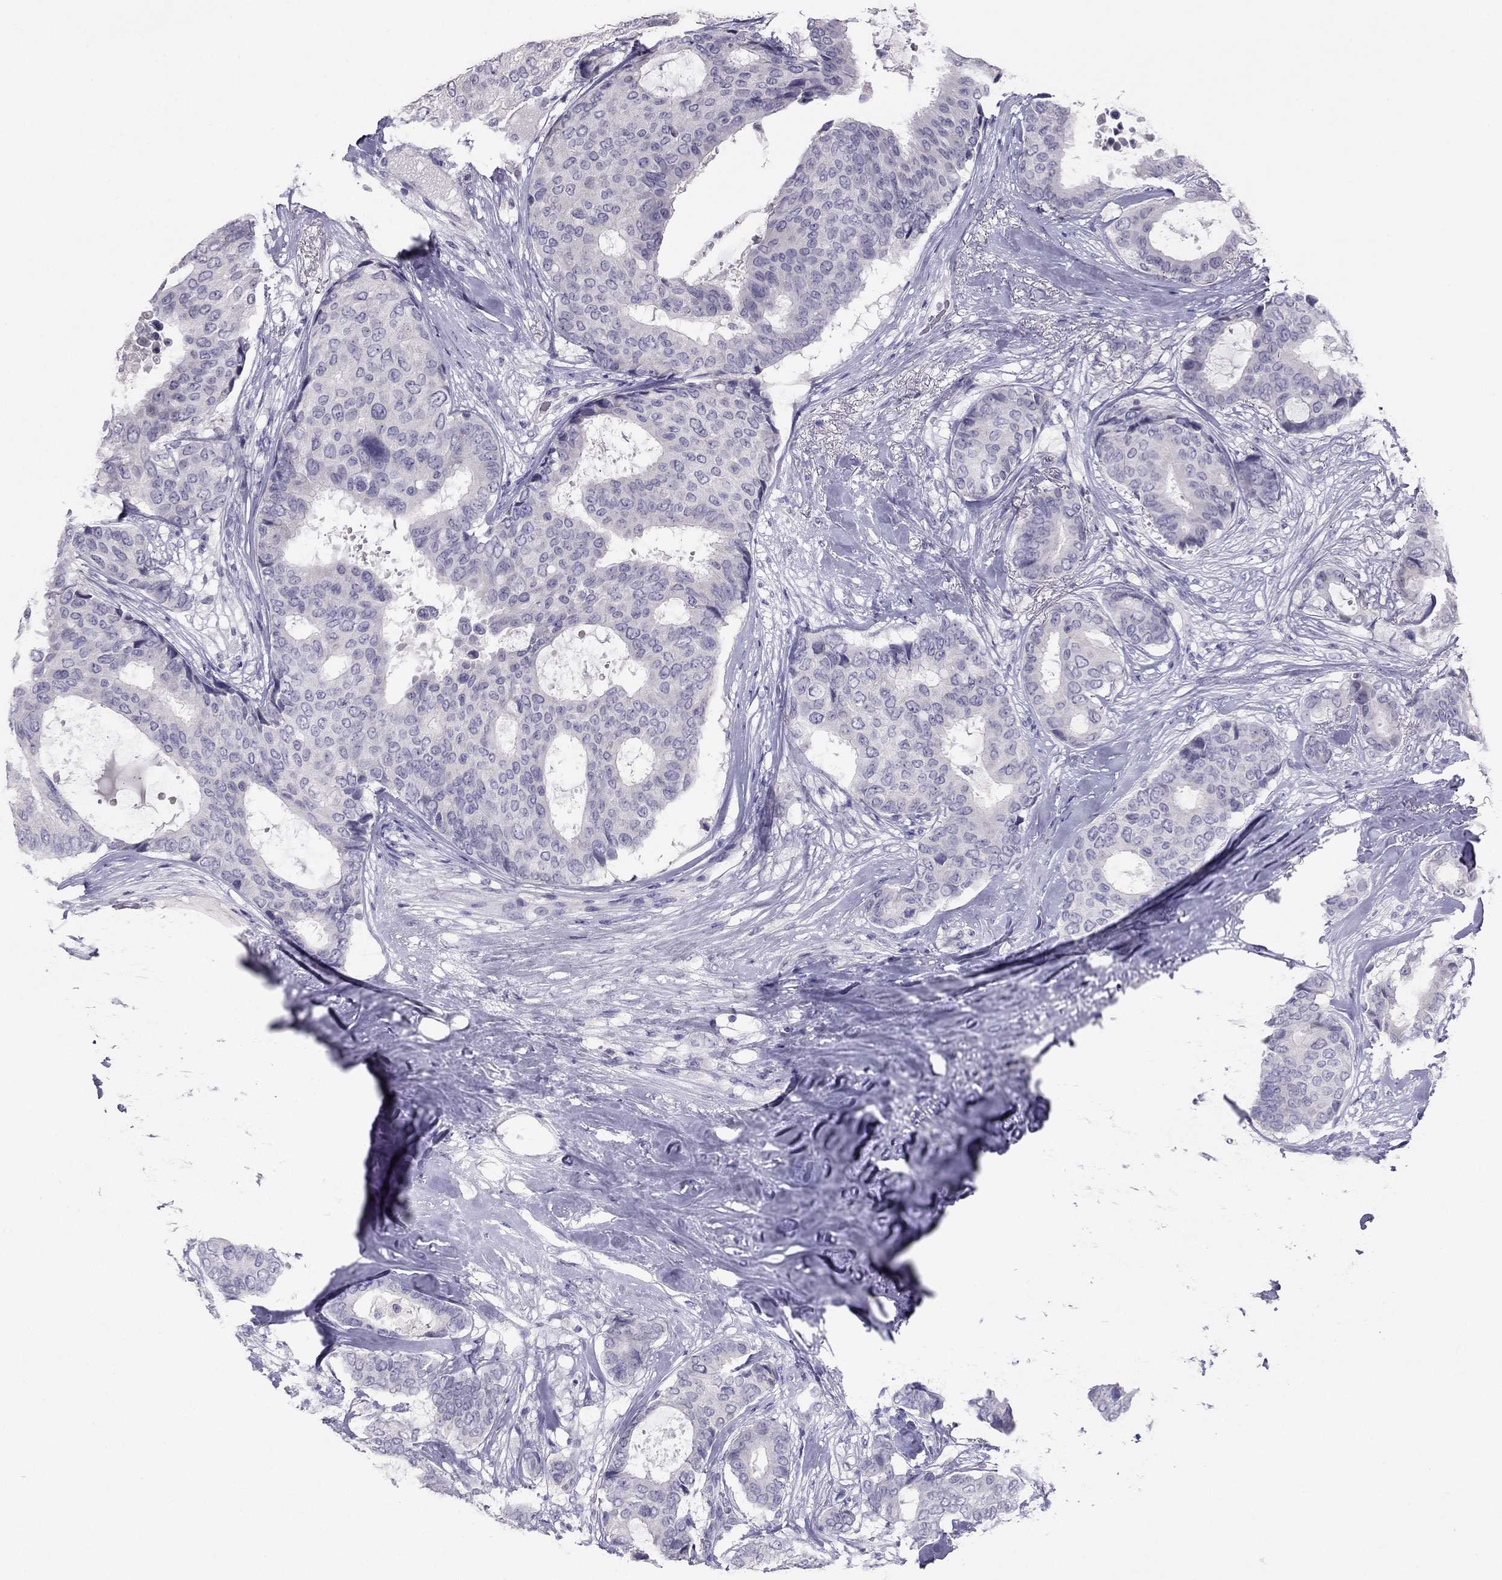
{"staining": {"intensity": "negative", "quantity": "none", "location": "none"}, "tissue": "breast cancer", "cell_type": "Tumor cells", "image_type": "cancer", "snomed": [{"axis": "morphology", "description": "Duct carcinoma"}, {"axis": "topography", "description": "Breast"}], "caption": "Immunohistochemistry (IHC) histopathology image of neoplastic tissue: infiltrating ductal carcinoma (breast) stained with DAB (3,3'-diaminobenzidine) demonstrates no significant protein staining in tumor cells. (Stains: DAB IHC with hematoxylin counter stain, Microscopy: brightfield microscopy at high magnification).", "gene": "RGS8", "patient": {"sex": "female", "age": 75}}